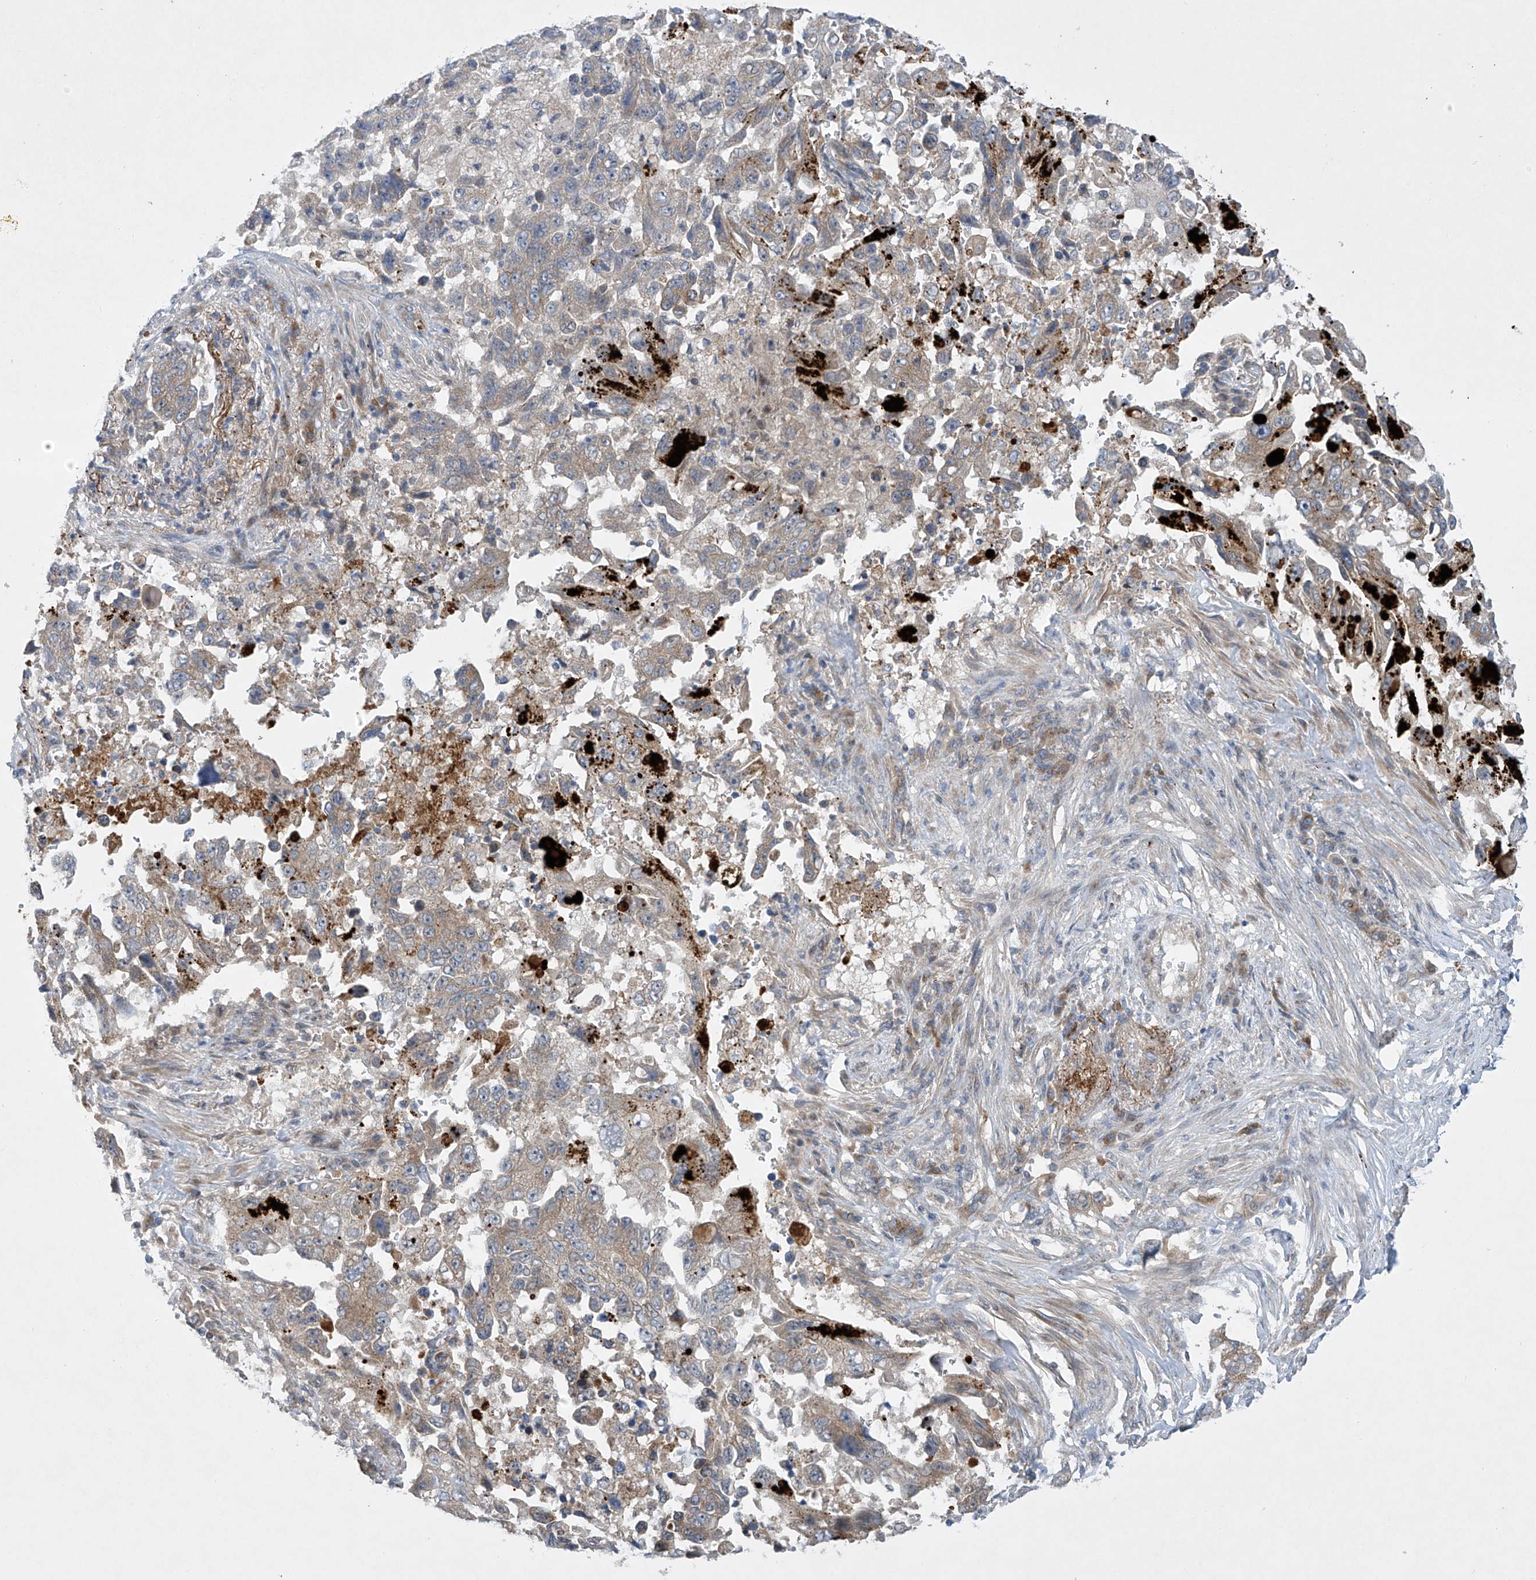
{"staining": {"intensity": "weak", "quantity": "<25%", "location": "cytoplasmic/membranous"}, "tissue": "lung cancer", "cell_type": "Tumor cells", "image_type": "cancer", "snomed": [{"axis": "morphology", "description": "Adenocarcinoma, NOS"}, {"axis": "topography", "description": "Lung"}], "caption": "Immunohistochemistry of adenocarcinoma (lung) shows no expression in tumor cells.", "gene": "TJAP1", "patient": {"sex": "female", "age": 51}}